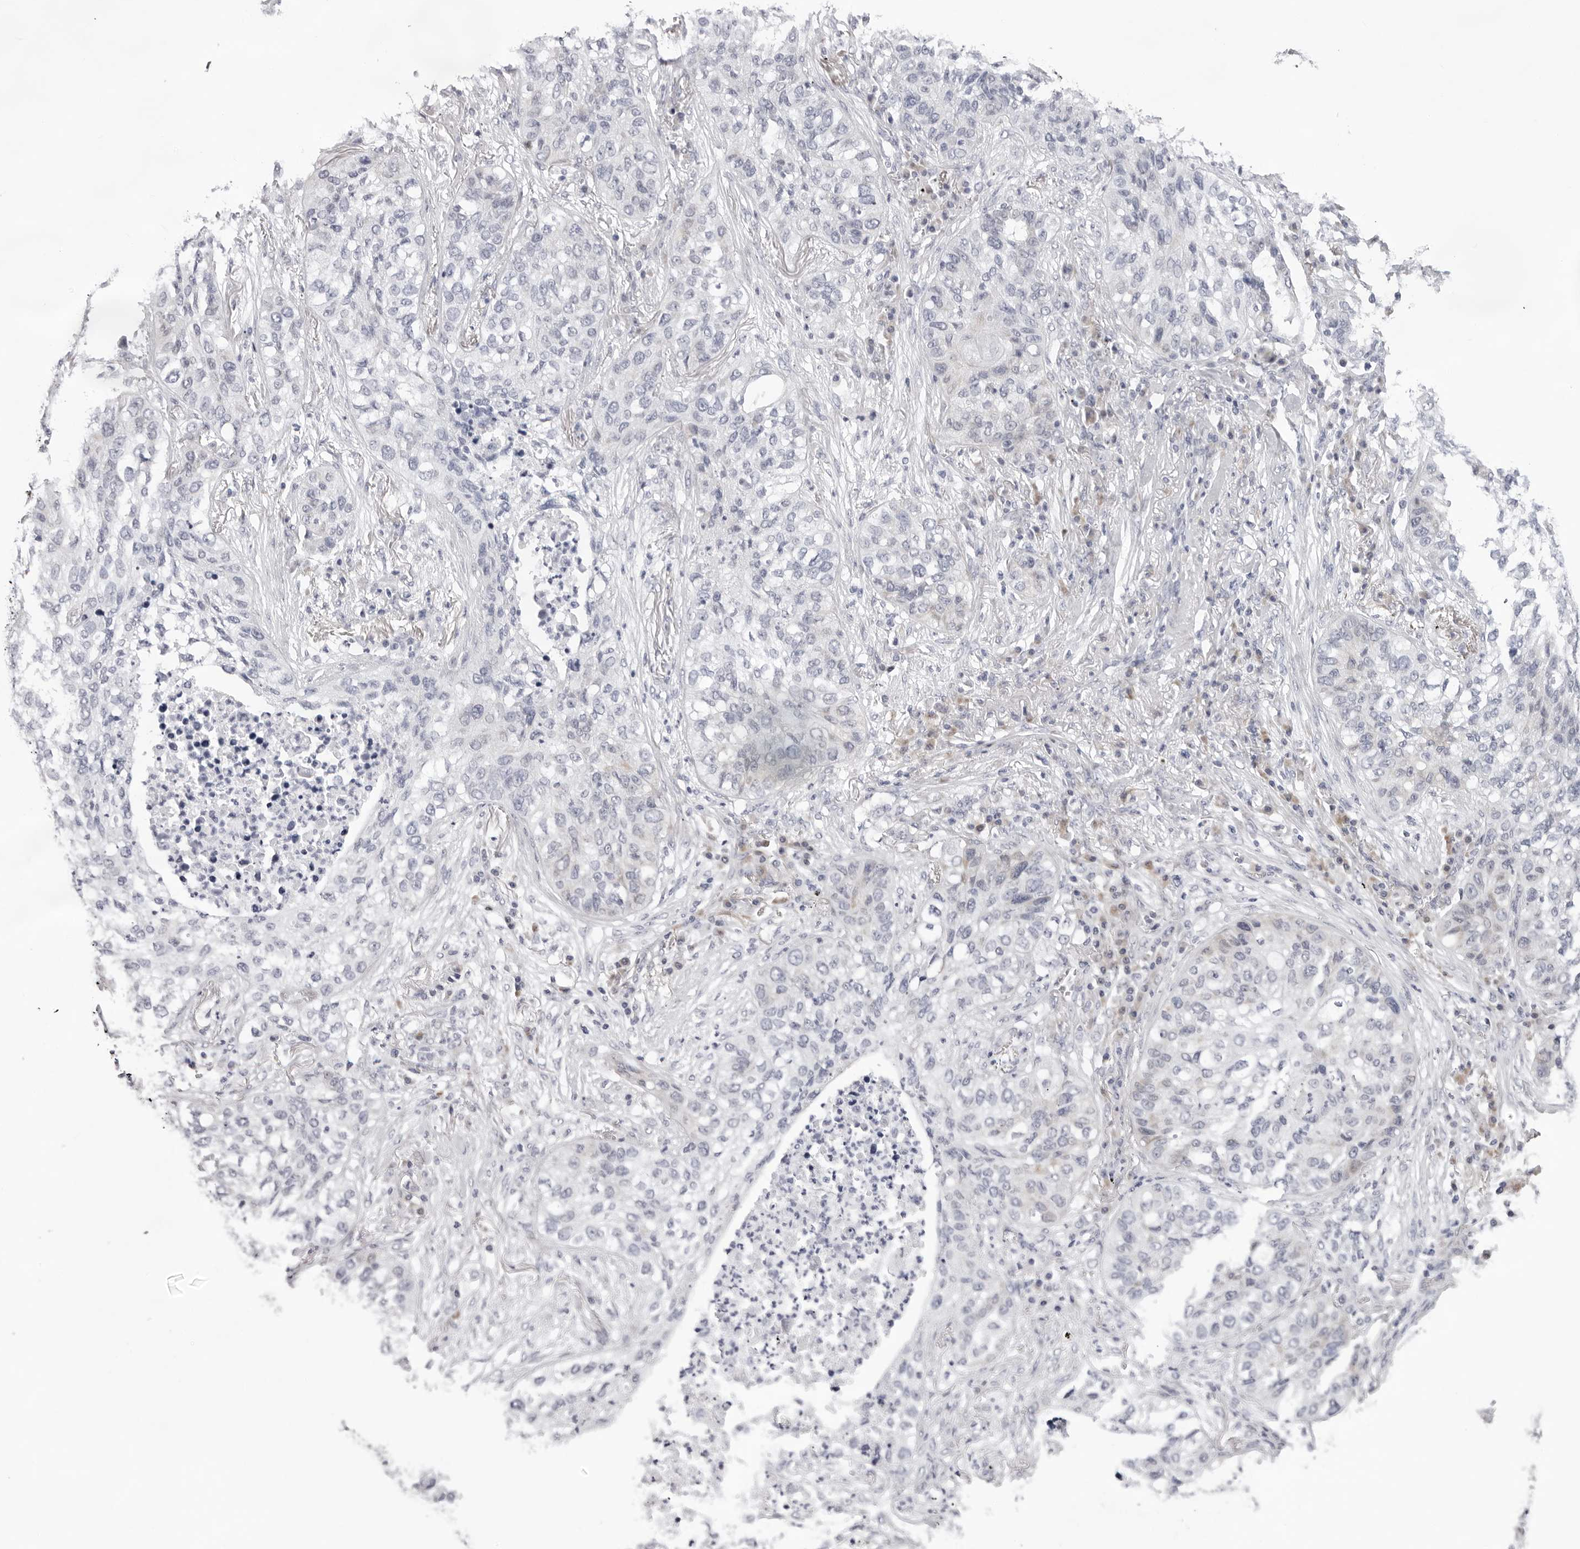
{"staining": {"intensity": "negative", "quantity": "none", "location": "none"}, "tissue": "lung cancer", "cell_type": "Tumor cells", "image_type": "cancer", "snomed": [{"axis": "morphology", "description": "Squamous cell carcinoma, NOS"}, {"axis": "topography", "description": "Lung"}], "caption": "Tumor cells show no significant staining in lung cancer (squamous cell carcinoma).", "gene": "SMIM2", "patient": {"sex": "female", "age": 63}}